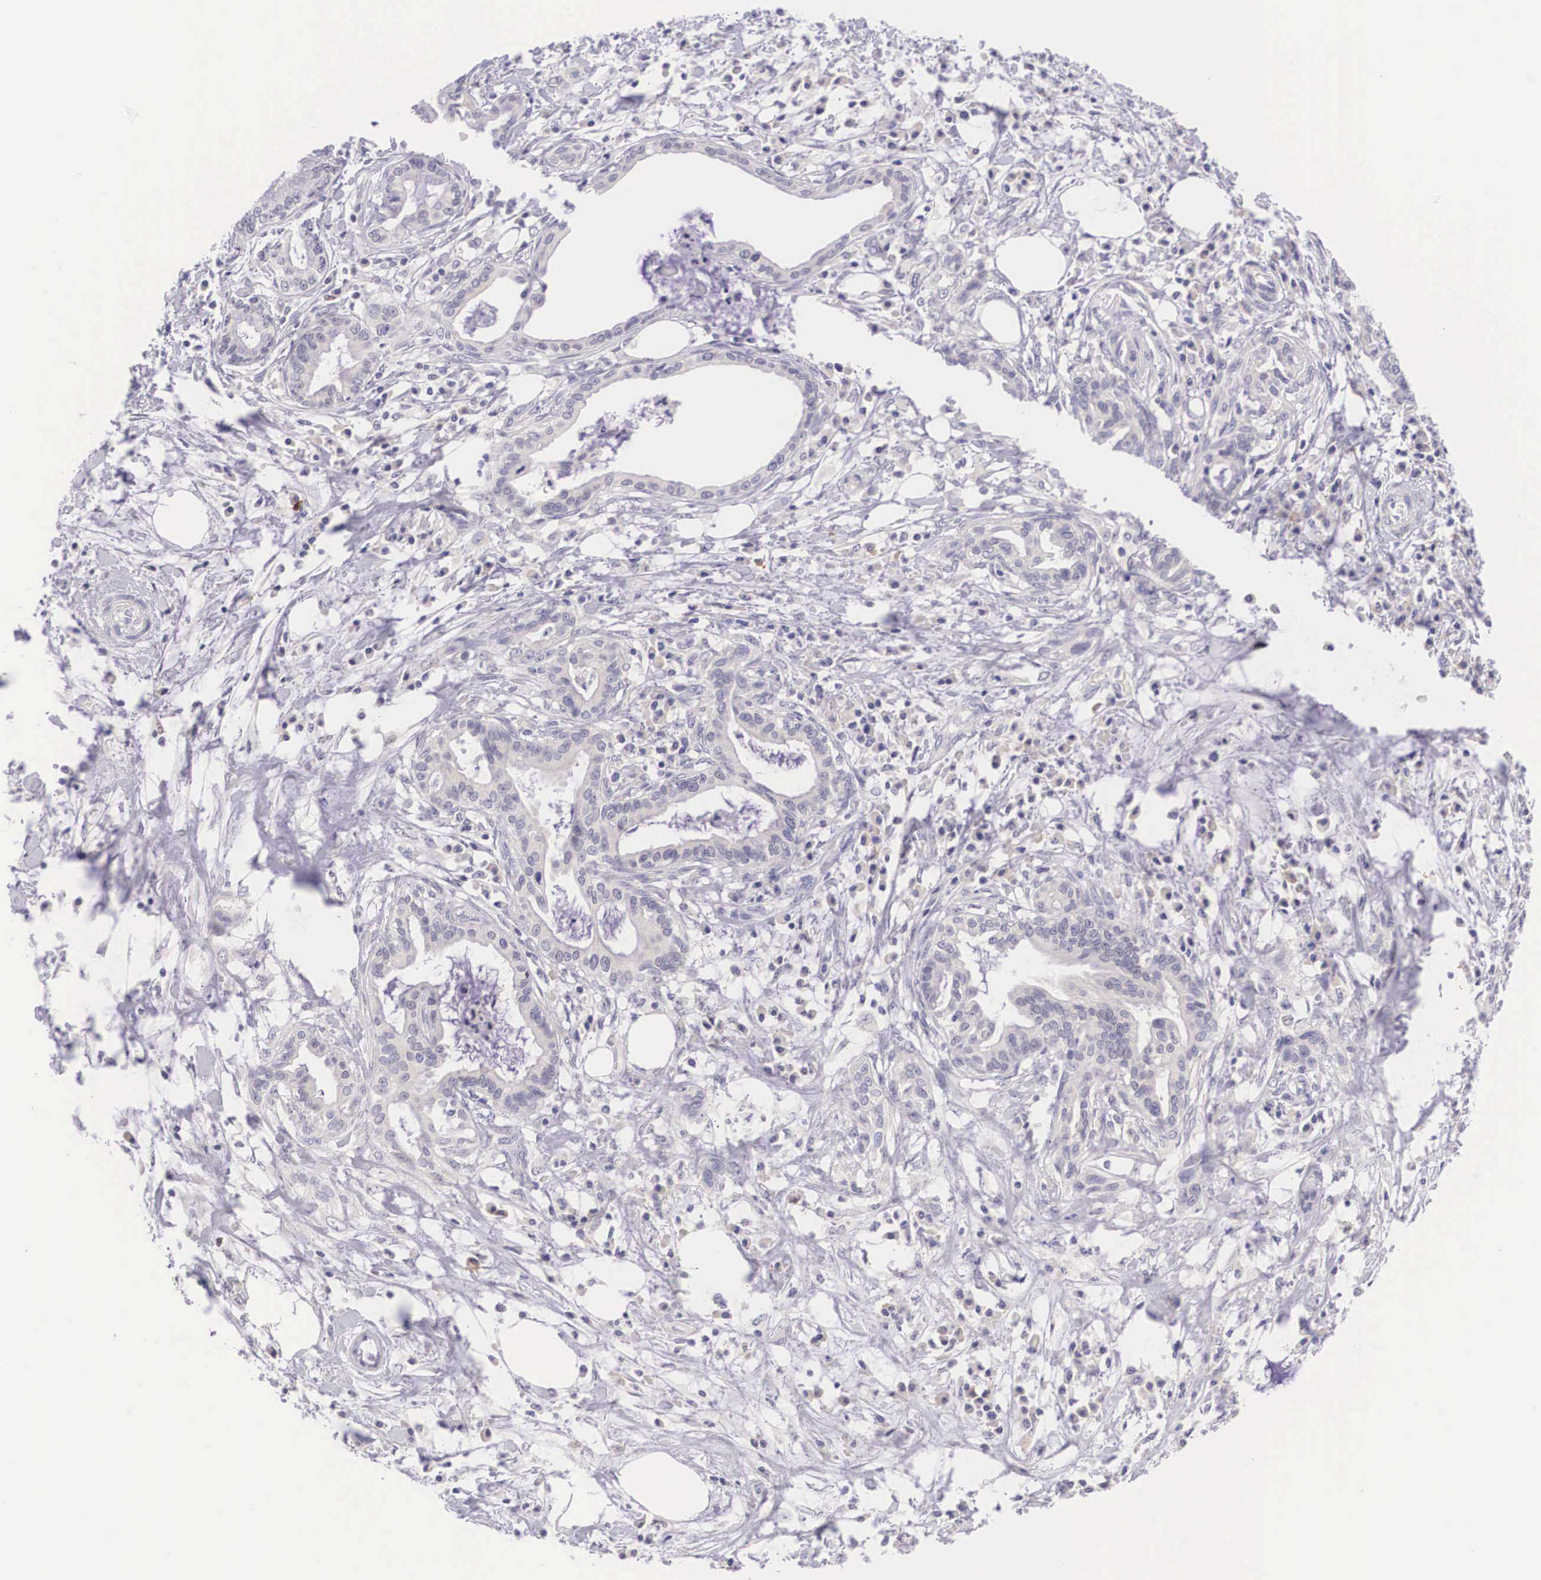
{"staining": {"intensity": "negative", "quantity": "none", "location": "none"}, "tissue": "pancreatic cancer", "cell_type": "Tumor cells", "image_type": "cancer", "snomed": [{"axis": "morphology", "description": "Adenocarcinoma, NOS"}, {"axis": "topography", "description": "Pancreas"}], "caption": "IHC of human pancreatic cancer (adenocarcinoma) demonstrates no staining in tumor cells.", "gene": "BCL6", "patient": {"sex": "female", "age": 64}}